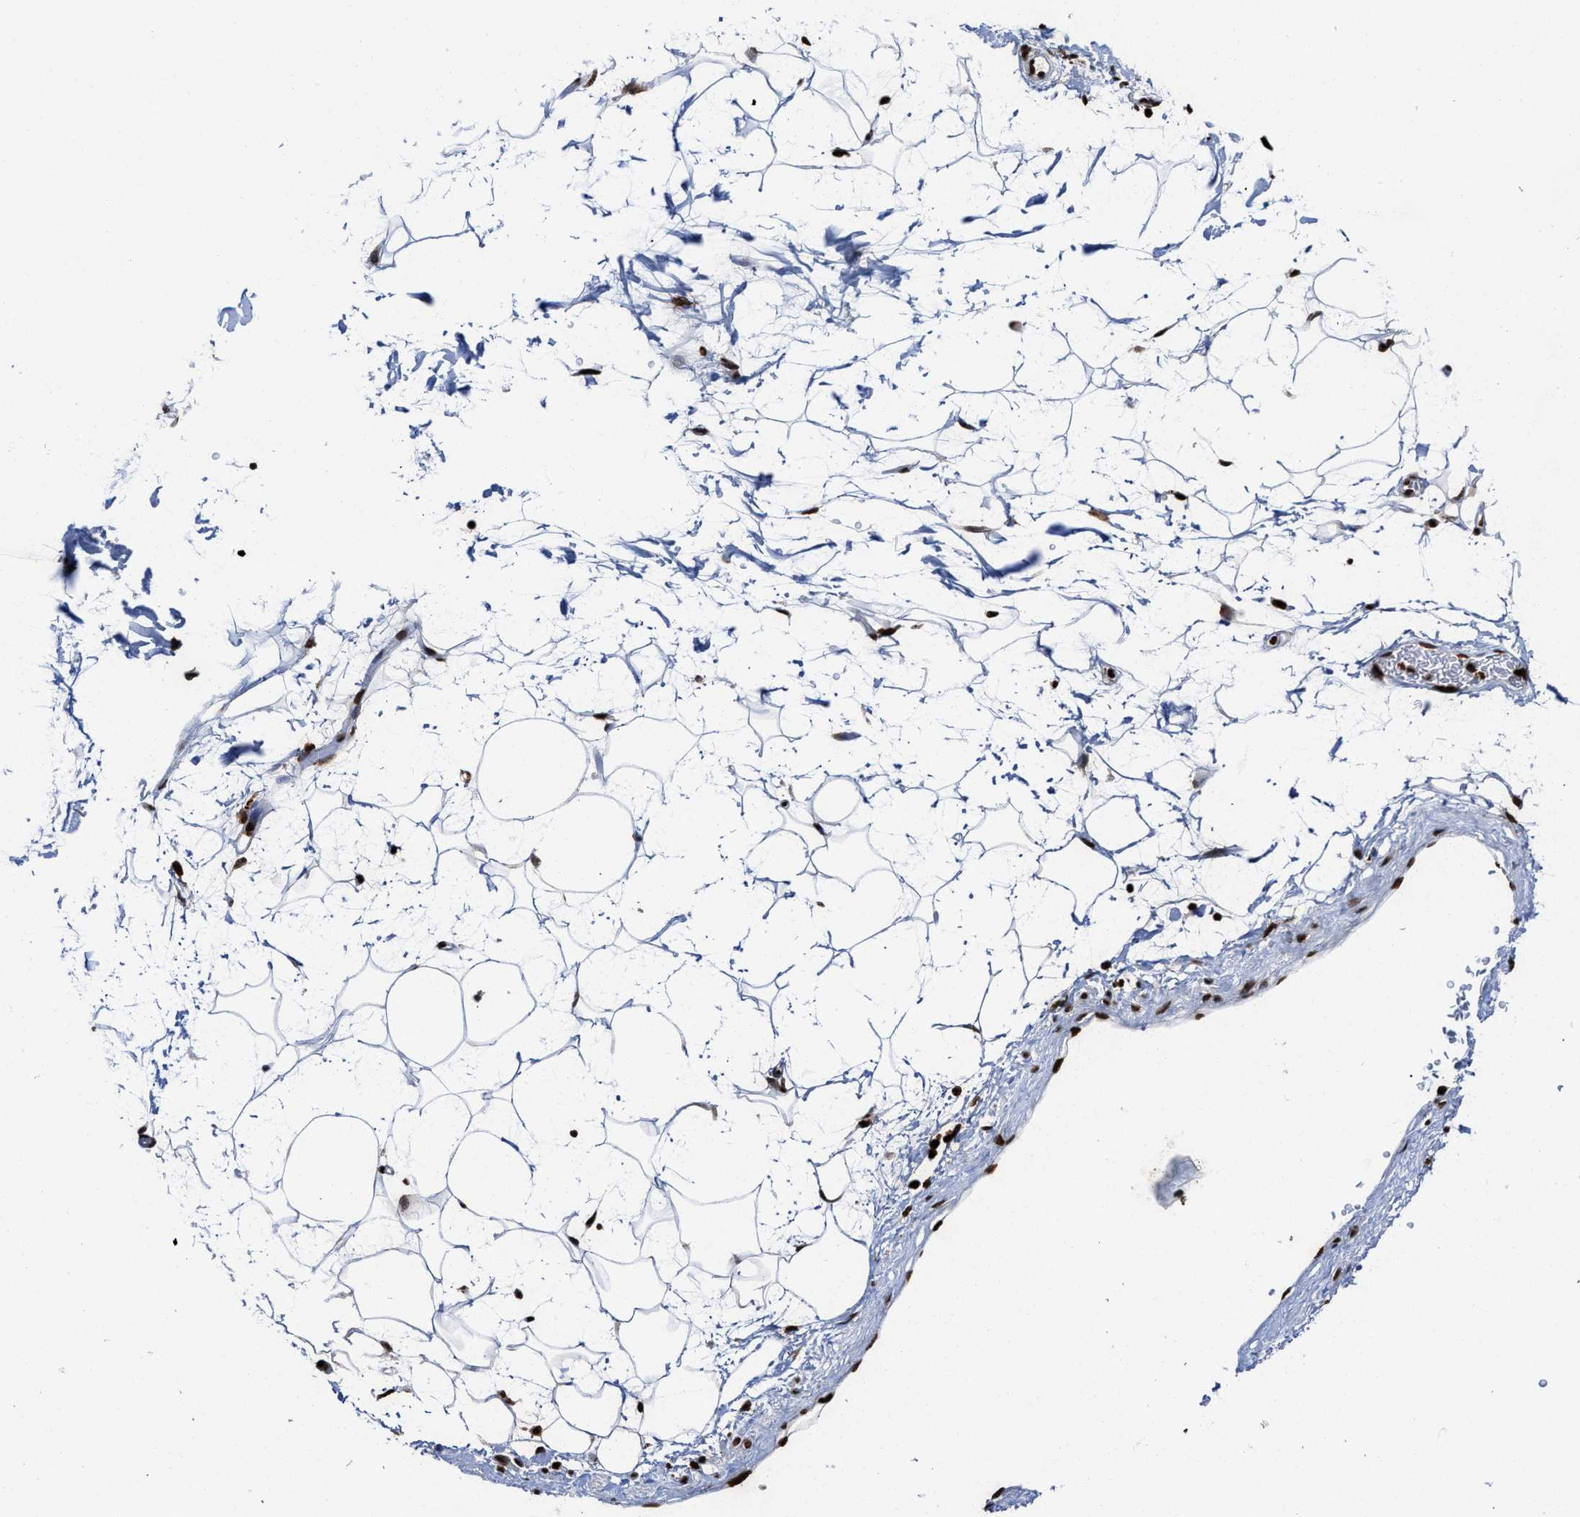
{"staining": {"intensity": "strong", "quantity": ">75%", "location": "nuclear"}, "tissue": "adipose tissue", "cell_type": "Adipocytes", "image_type": "normal", "snomed": [{"axis": "morphology", "description": "Normal tissue, NOS"}, {"axis": "topography", "description": "Soft tissue"}], "caption": "The photomicrograph shows immunohistochemical staining of unremarkable adipose tissue. There is strong nuclear positivity is present in about >75% of adipocytes. (DAB (3,3'-diaminobenzidine) IHC with brightfield microscopy, high magnification).", "gene": "ALYREF", "patient": {"sex": "male", "age": 72}}